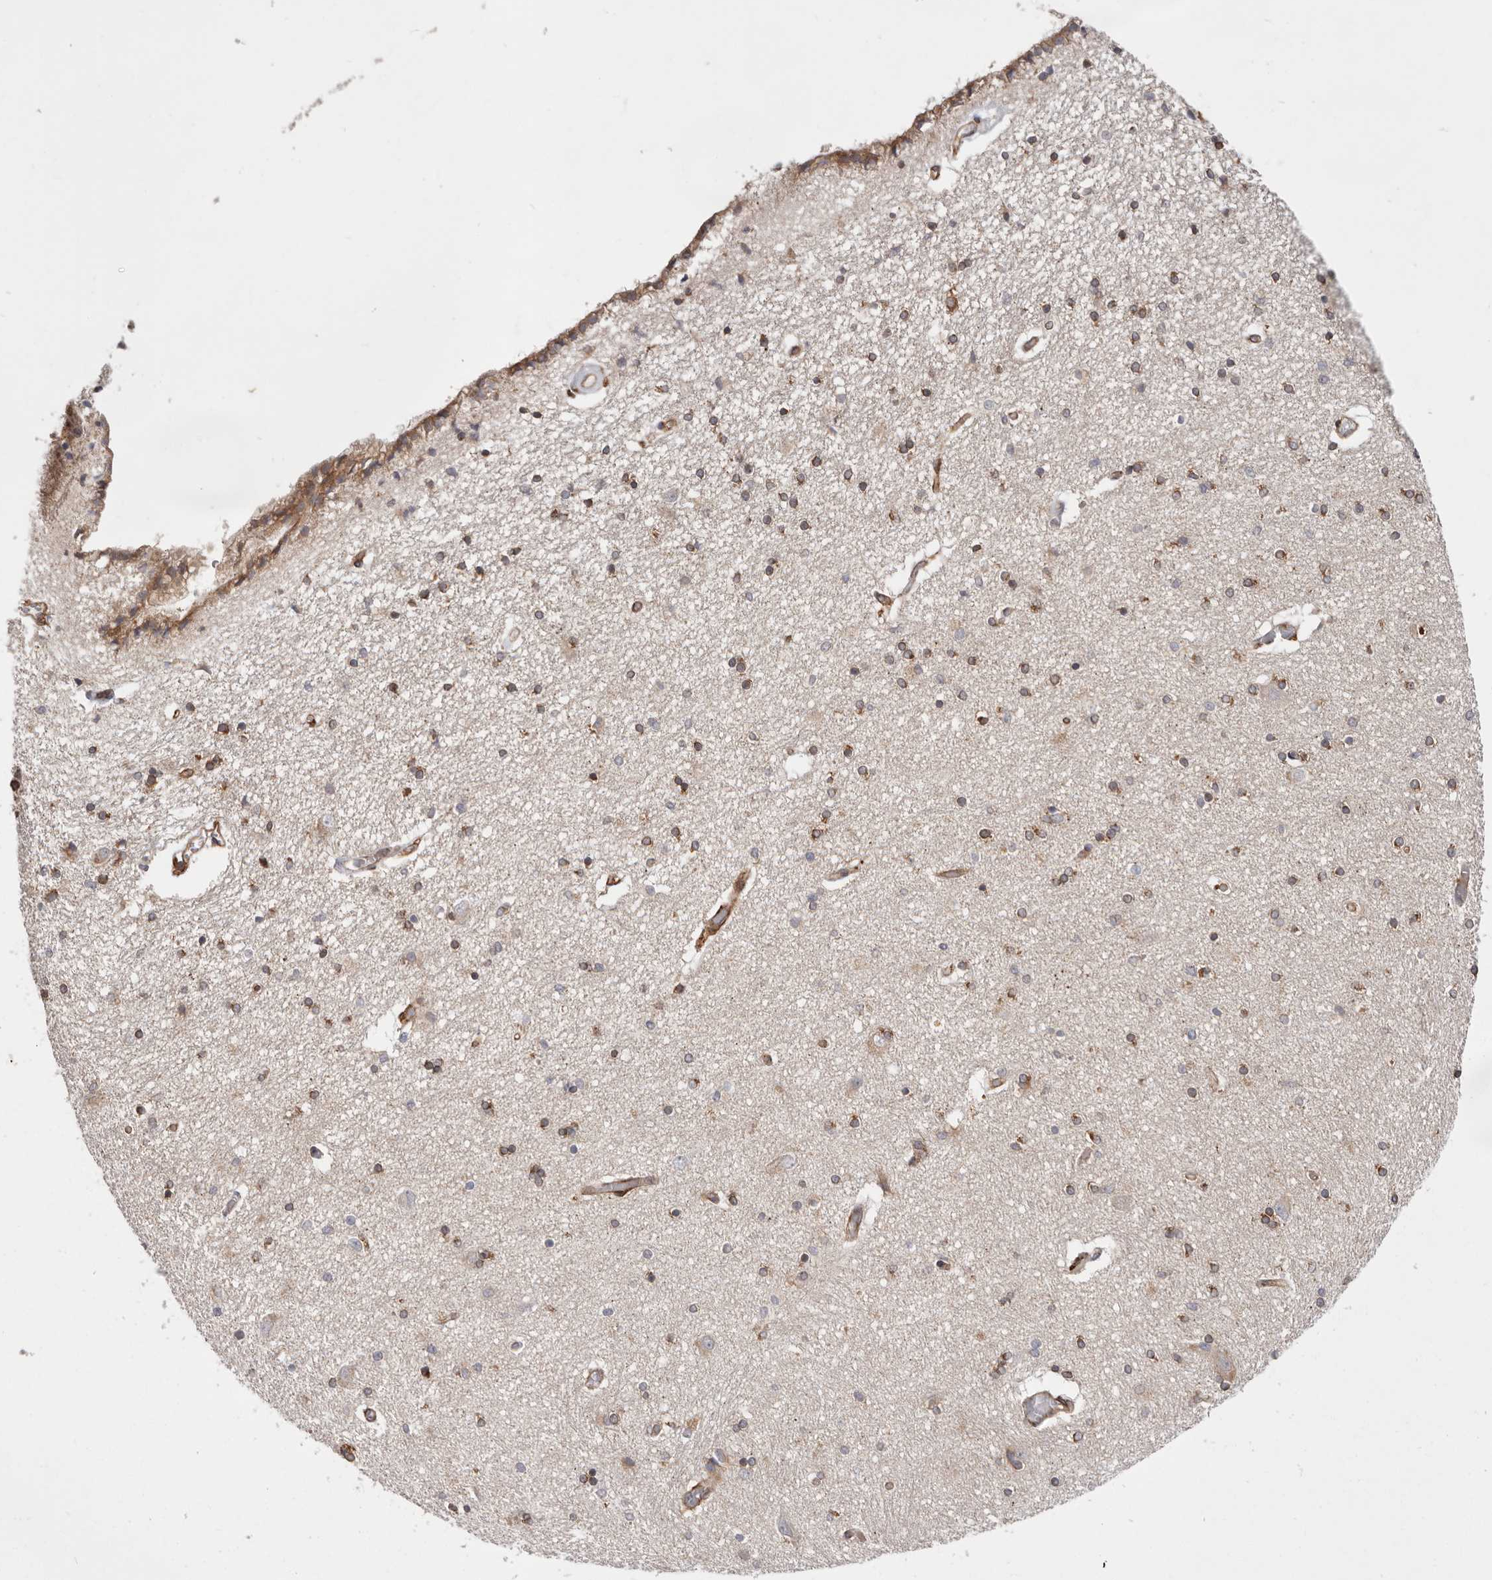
{"staining": {"intensity": "moderate", "quantity": "25%-75%", "location": "cytoplasmic/membranous"}, "tissue": "hippocampus", "cell_type": "Glial cells", "image_type": "normal", "snomed": [{"axis": "morphology", "description": "Normal tissue, NOS"}, {"axis": "topography", "description": "Hippocampus"}], "caption": "The immunohistochemical stain labels moderate cytoplasmic/membranous expression in glial cells of unremarkable hippocampus. (DAB IHC with brightfield microscopy, high magnification).", "gene": "WDTC1", "patient": {"sex": "female", "age": 54}}